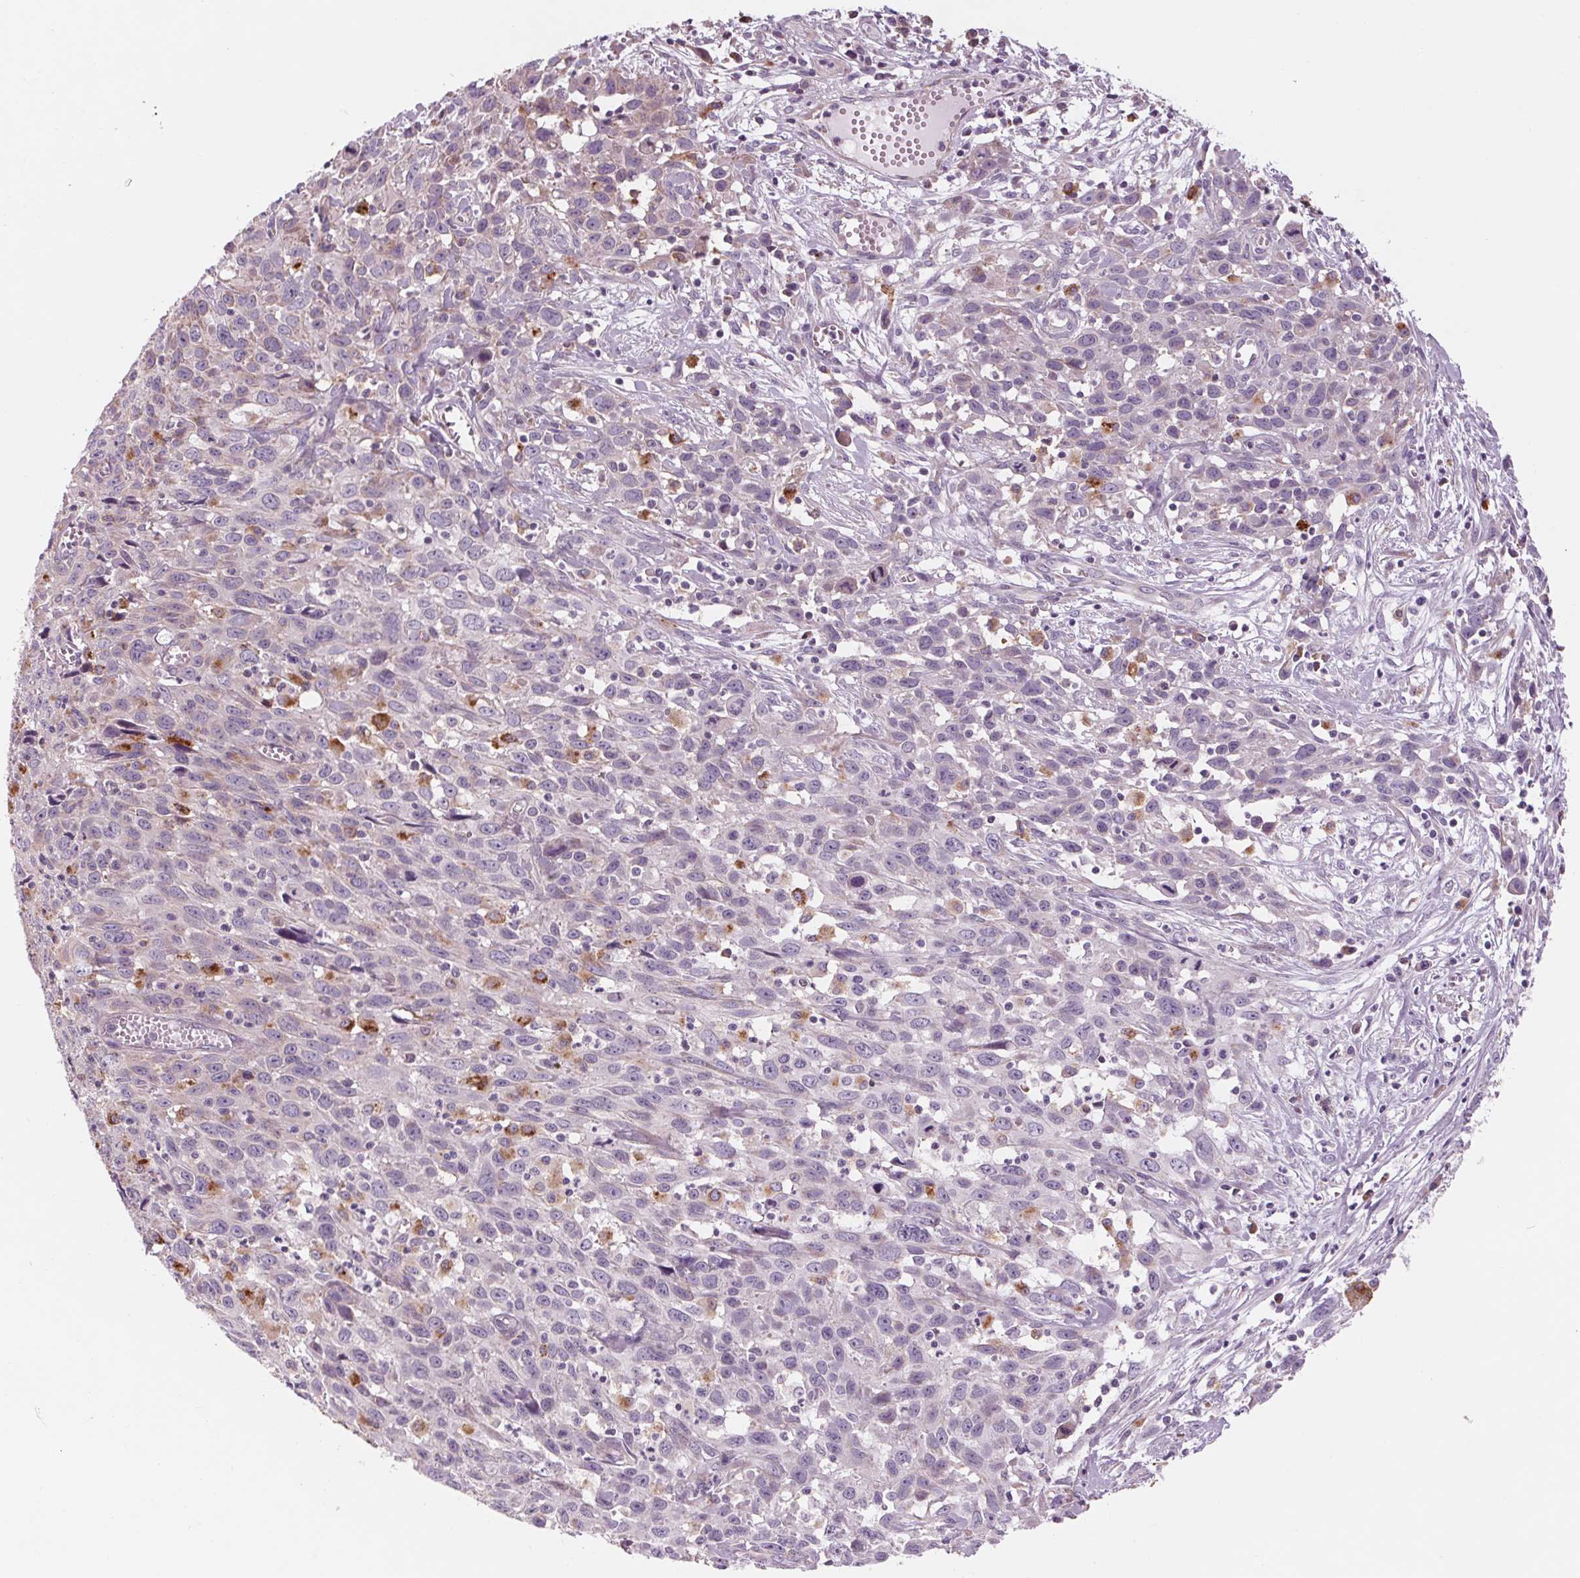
{"staining": {"intensity": "moderate", "quantity": "<25%", "location": "cytoplasmic/membranous"}, "tissue": "cervical cancer", "cell_type": "Tumor cells", "image_type": "cancer", "snomed": [{"axis": "morphology", "description": "Squamous cell carcinoma, NOS"}, {"axis": "topography", "description": "Cervix"}], "caption": "Immunohistochemical staining of cervical cancer shows moderate cytoplasmic/membranous protein positivity in about <25% of tumor cells.", "gene": "SAMD5", "patient": {"sex": "female", "age": 38}}